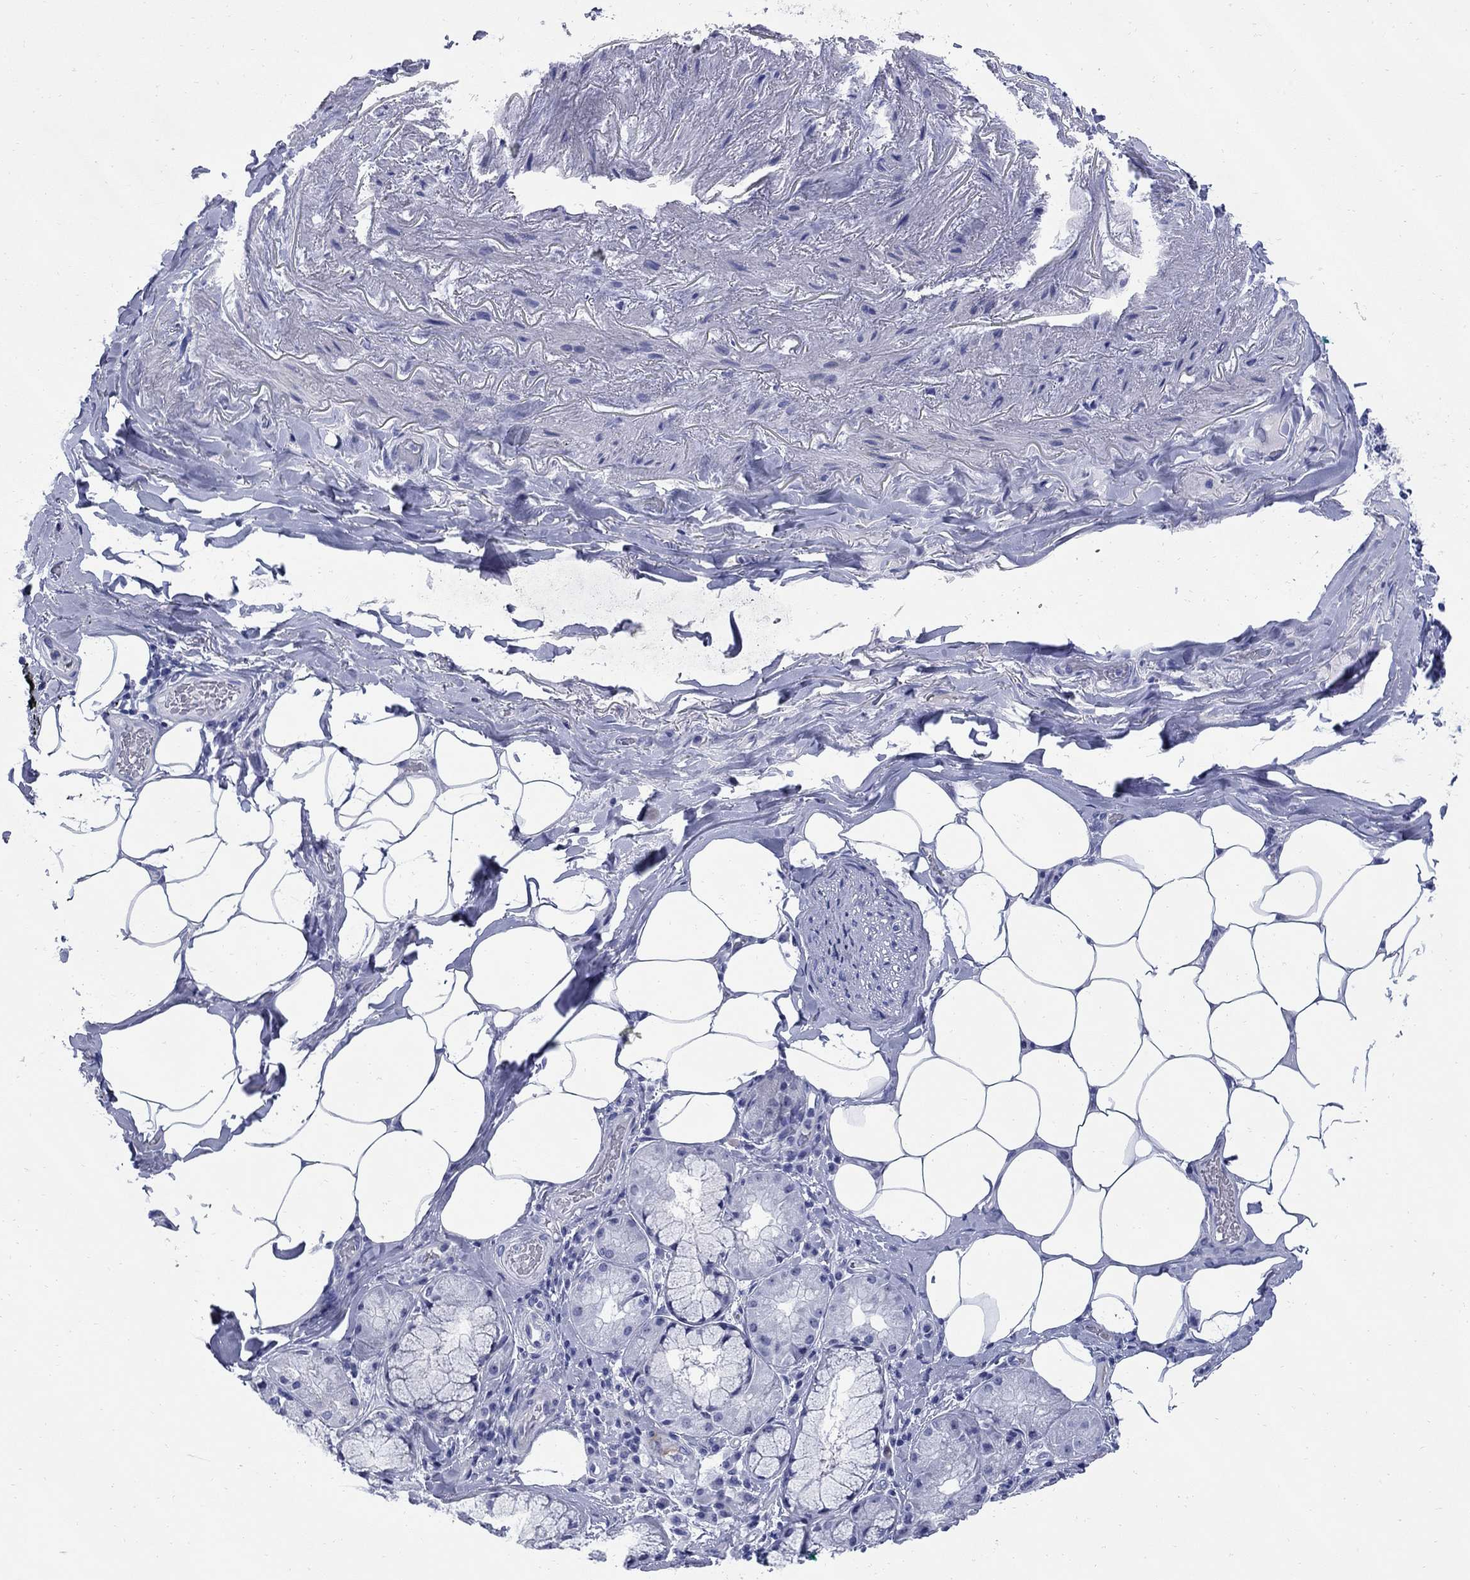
{"staining": {"intensity": "negative", "quantity": "none", "location": "none"}, "tissue": "adipose tissue", "cell_type": "Adipocytes", "image_type": "normal", "snomed": [{"axis": "morphology", "description": "Normal tissue, NOS"}, {"axis": "topography", "description": "Bronchus"}, {"axis": "topography", "description": "Lung"}], "caption": "Photomicrograph shows no protein staining in adipocytes of unremarkable adipose tissue.", "gene": "TACC3", "patient": {"sex": "female", "age": 57}}